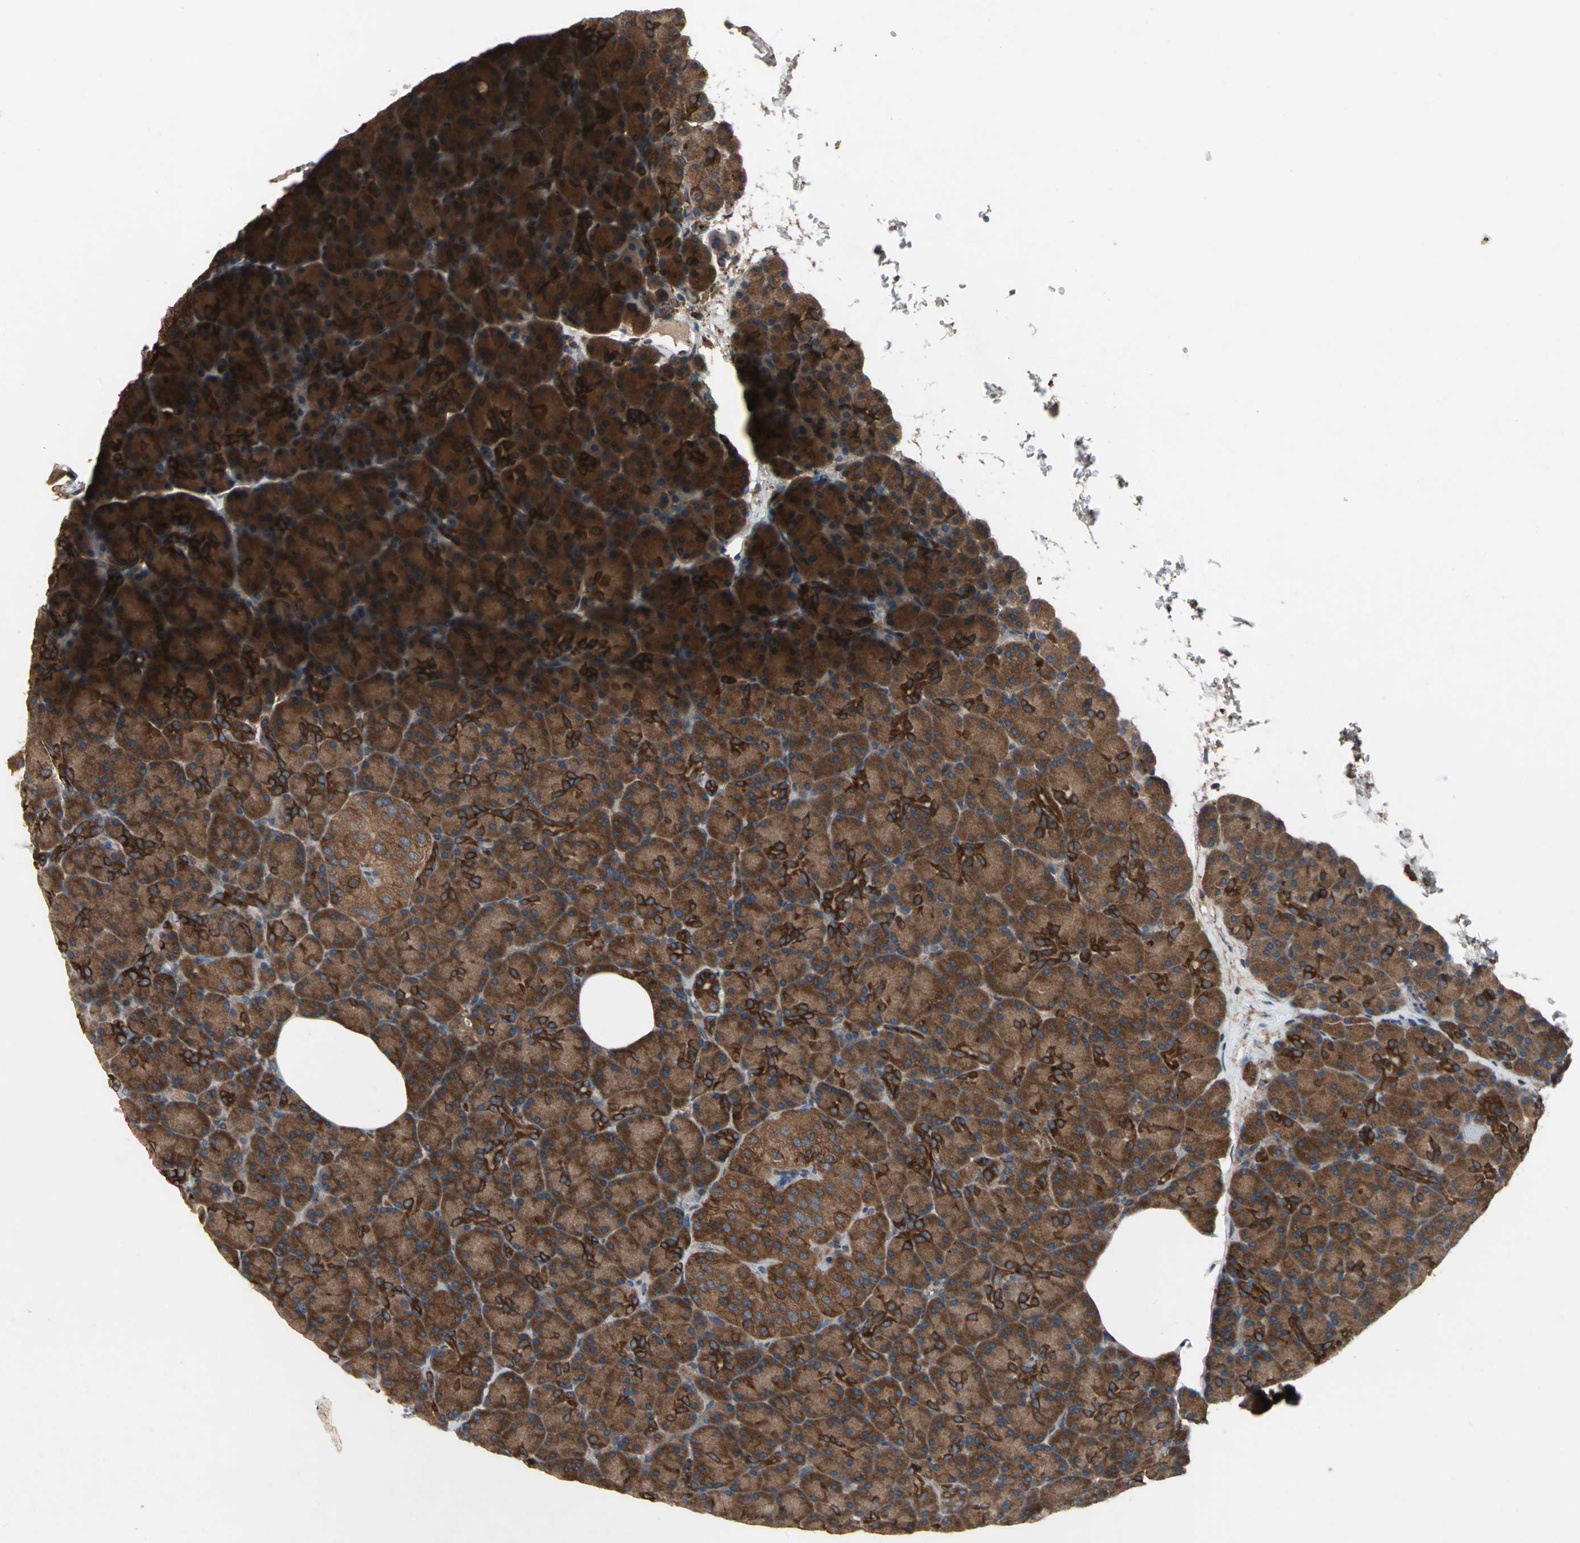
{"staining": {"intensity": "strong", "quantity": ">75%", "location": "cytoplasmic/membranous"}, "tissue": "pancreas", "cell_type": "Exocrine glandular cells", "image_type": "normal", "snomed": [{"axis": "morphology", "description": "Normal tissue, NOS"}, {"axis": "topography", "description": "Pancreas"}], "caption": "Immunohistochemical staining of normal human pancreas exhibits high levels of strong cytoplasmic/membranous expression in approximately >75% of exocrine glandular cells. (Brightfield microscopy of DAB IHC at high magnification).", "gene": "CAPN1", "patient": {"sex": "female", "age": 43}}